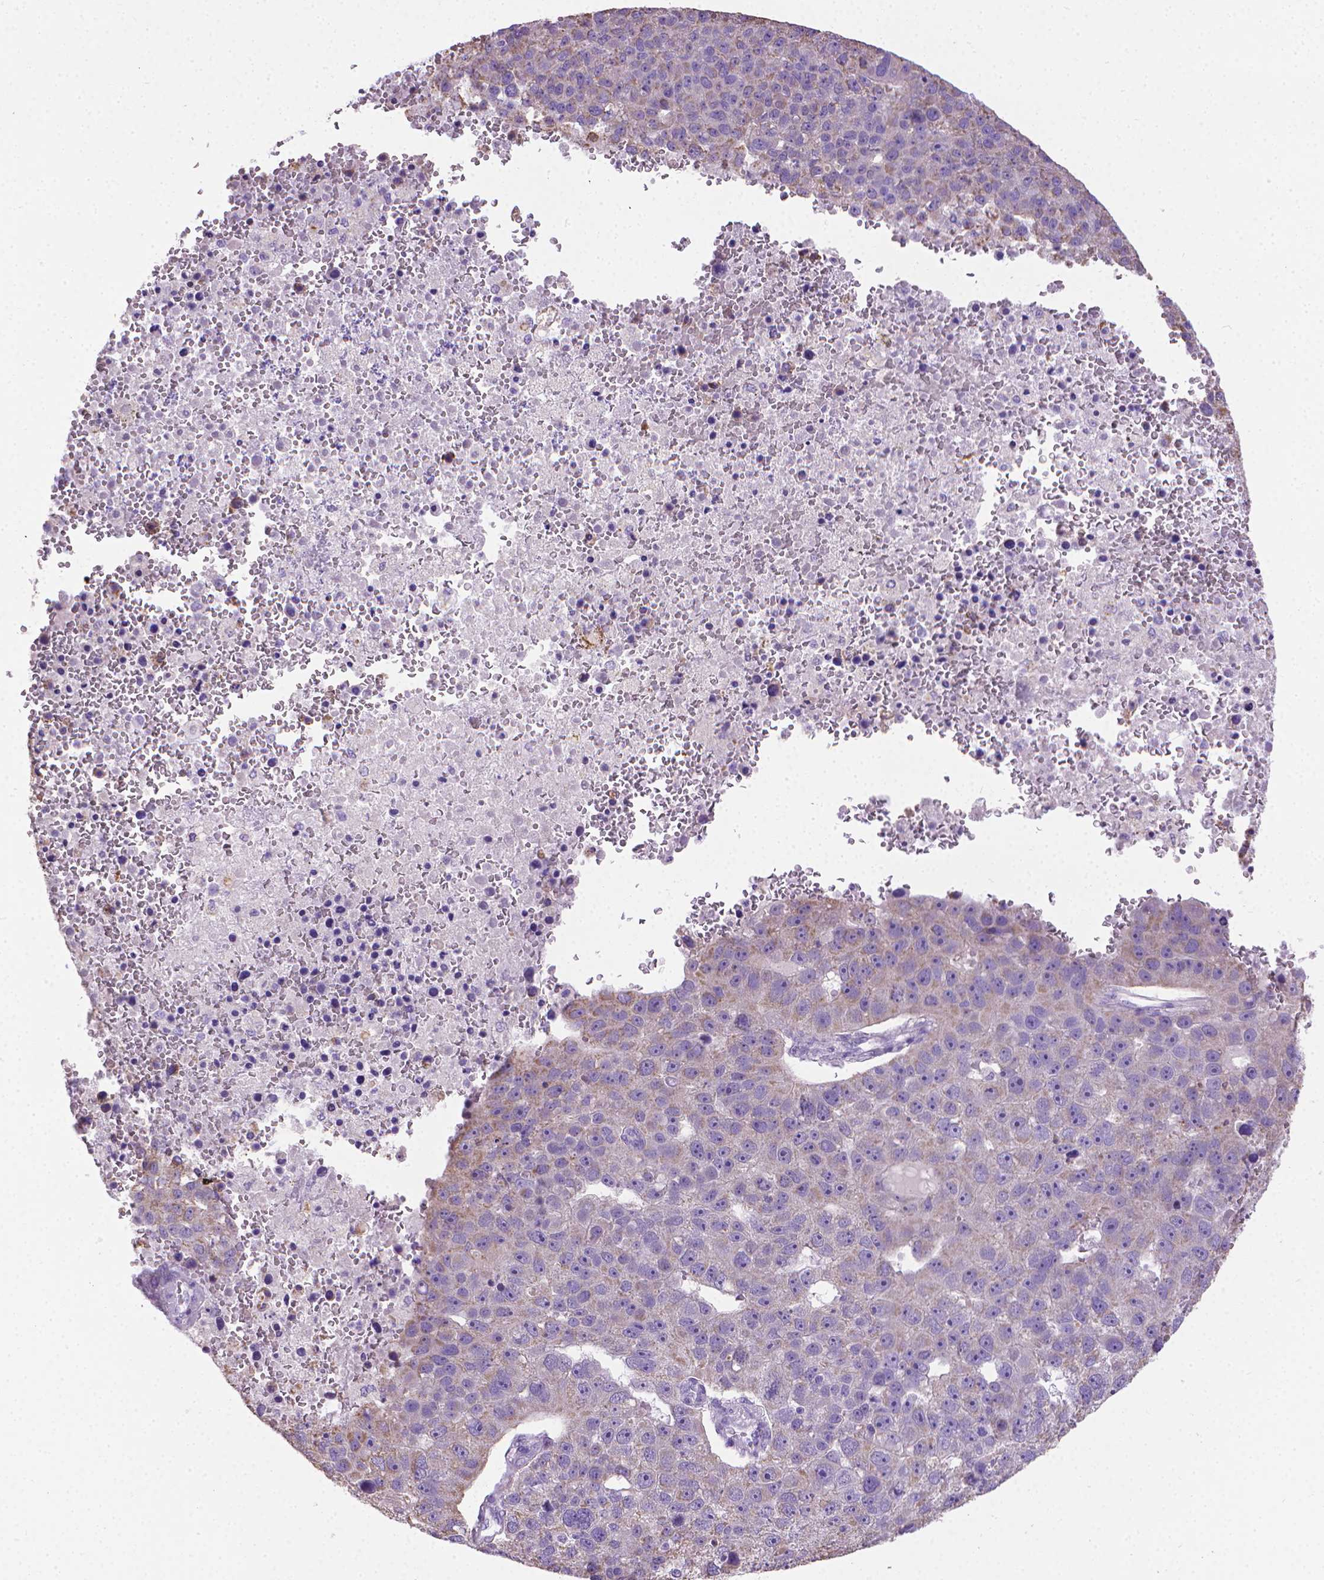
{"staining": {"intensity": "negative", "quantity": "none", "location": "none"}, "tissue": "pancreatic cancer", "cell_type": "Tumor cells", "image_type": "cancer", "snomed": [{"axis": "morphology", "description": "Adenocarcinoma, NOS"}, {"axis": "topography", "description": "Pancreas"}], "caption": "DAB (3,3'-diaminobenzidine) immunohistochemical staining of human pancreatic cancer (adenocarcinoma) reveals no significant expression in tumor cells.", "gene": "PNMA2", "patient": {"sex": "female", "age": 61}}